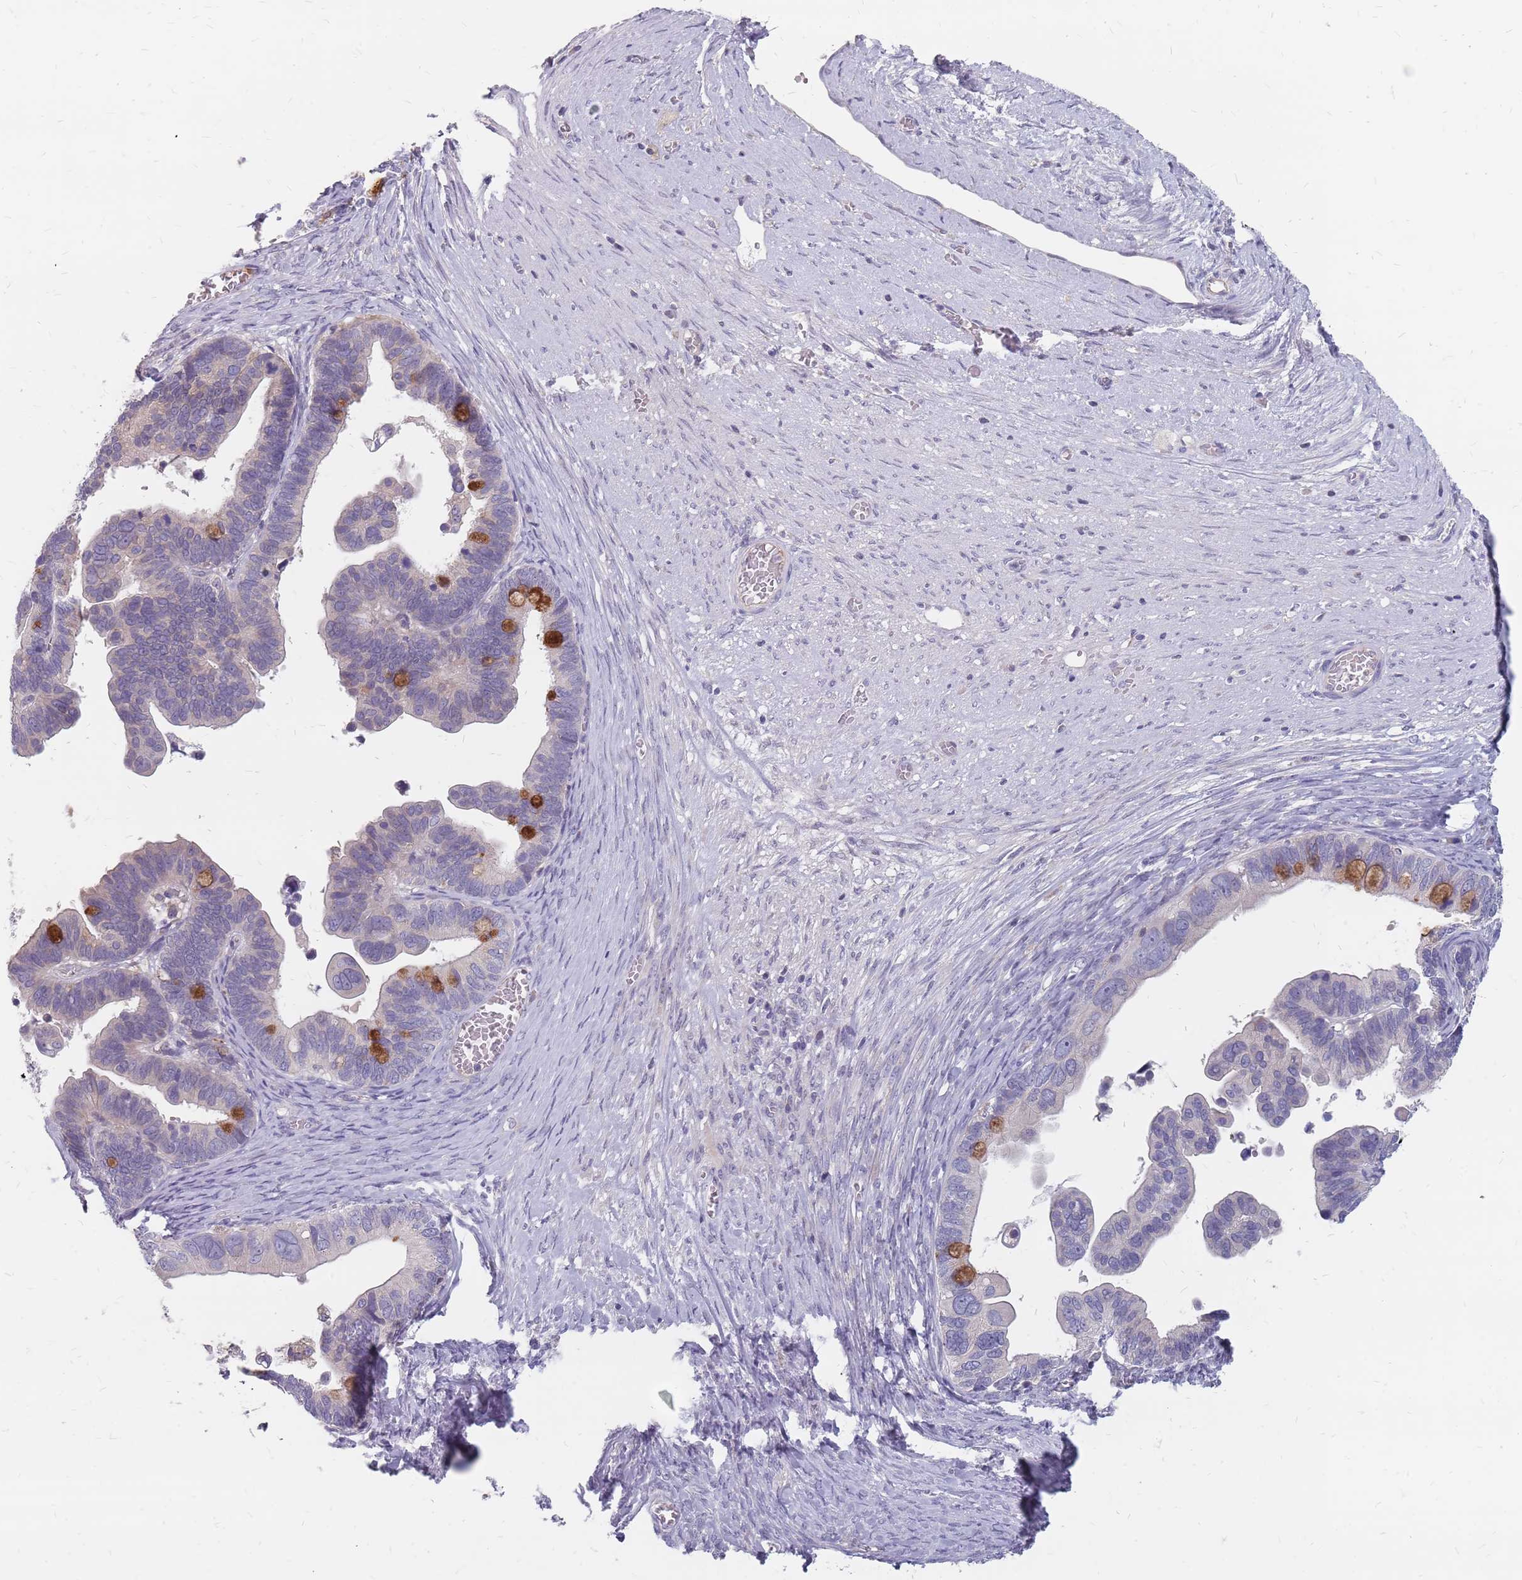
{"staining": {"intensity": "negative", "quantity": "none", "location": "none"}, "tissue": "ovarian cancer", "cell_type": "Tumor cells", "image_type": "cancer", "snomed": [{"axis": "morphology", "description": "Cystadenocarcinoma, serous, NOS"}, {"axis": "topography", "description": "Ovary"}], "caption": "Tumor cells are negative for protein expression in human serous cystadenocarcinoma (ovarian).", "gene": "CMTR2", "patient": {"sex": "female", "age": 56}}